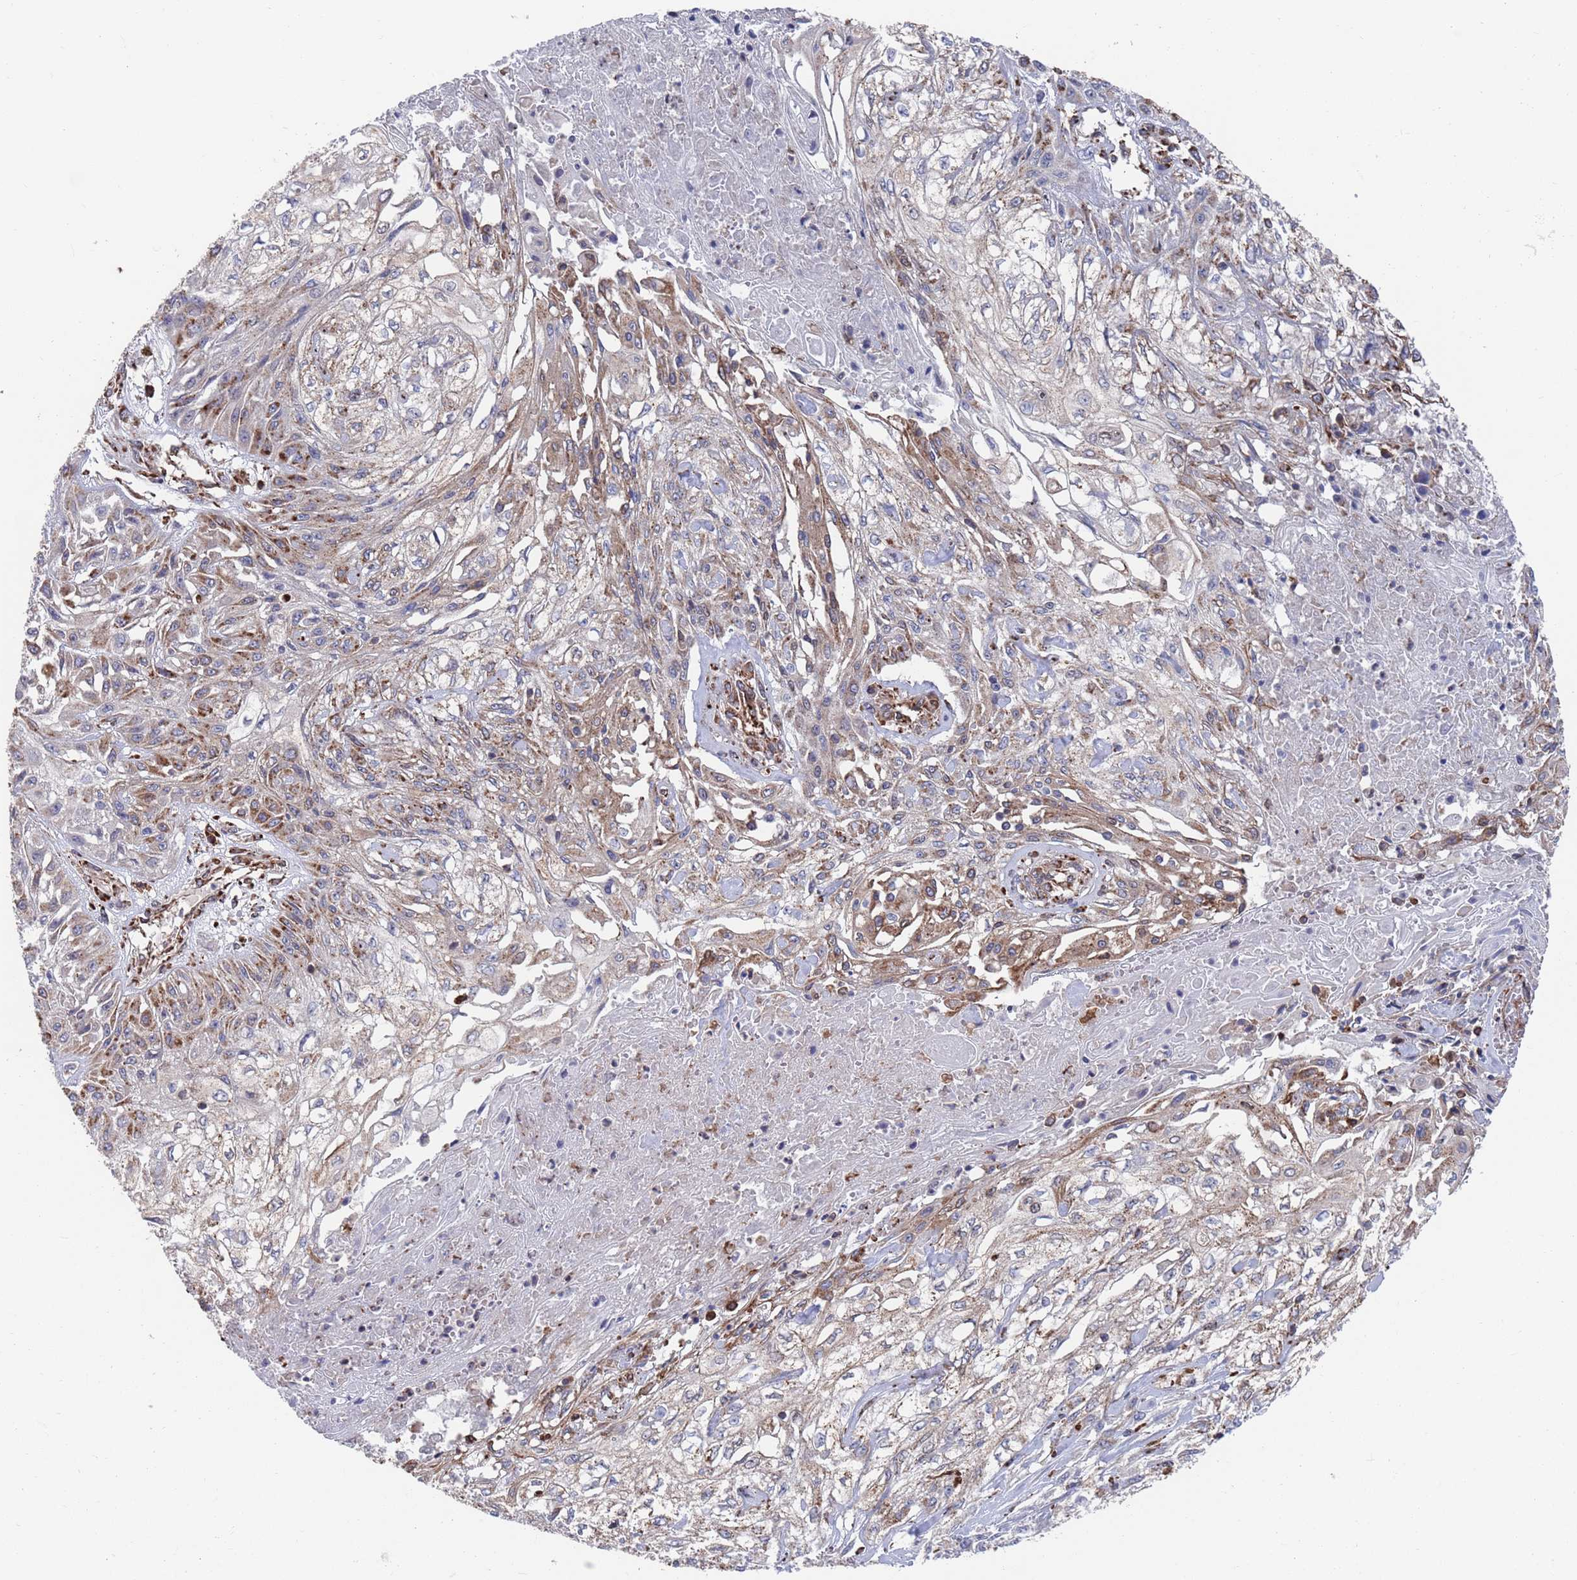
{"staining": {"intensity": "moderate", "quantity": "<25%", "location": "cytoplasmic/membranous"}, "tissue": "skin cancer", "cell_type": "Tumor cells", "image_type": "cancer", "snomed": [{"axis": "morphology", "description": "Squamous cell carcinoma, NOS"}, {"axis": "morphology", "description": "Squamous cell carcinoma, metastatic, NOS"}, {"axis": "topography", "description": "Skin"}, {"axis": "topography", "description": "Lymph node"}], "caption": "Brown immunohistochemical staining in metastatic squamous cell carcinoma (skin) reveals moderate cytoplasmic/membranous staining in approximately <25% of tumor cells.", "gene": "GID8", "patient": {"sex": "male", "age": 75}}